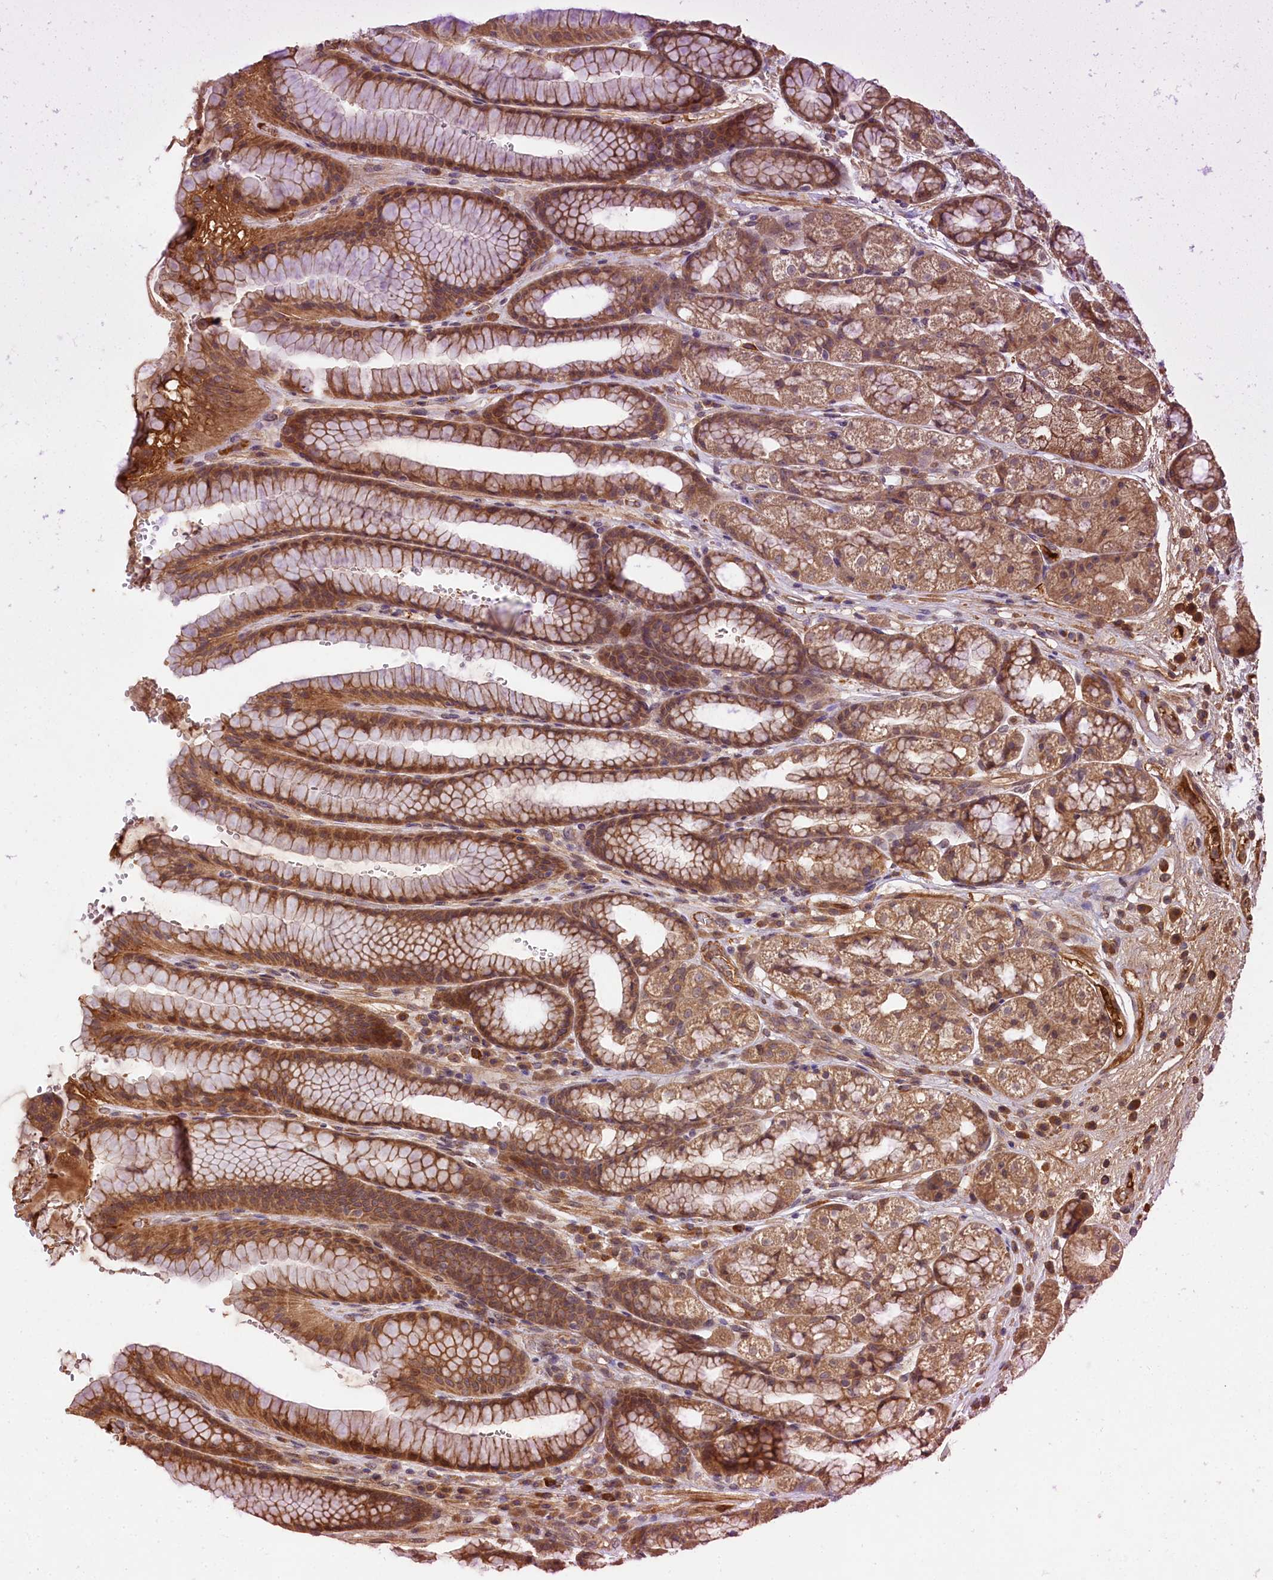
{"staining": {"intensity": "moderate", "quantity": "25%-75%", "location": "cytoplasmic/membranous"}, "tissue": "stomach", "cell_type": "Glandular cells", "image_type": "normal", "snomed": [{"axis": "morphology", "description": "Normal tissue, NOS"}, {"axis": "morphology", "description": "Adenocarcinoma, NOS"}, {"axis": "topography", "description": "Stomach"}], "caption": "Stomach stained with DAB immunohistochemistry (IHC) shows medium levels of moderate cytoplasmic/membranous staining in approximately 25%-75% of glandular cells. The staining was performed using DAB, with brown indicating positive protein expression. Nuclei are stained blue with hematoxylin.", "gene": "MCF2L2", "patient": {"sex": "male", "age": 57}}